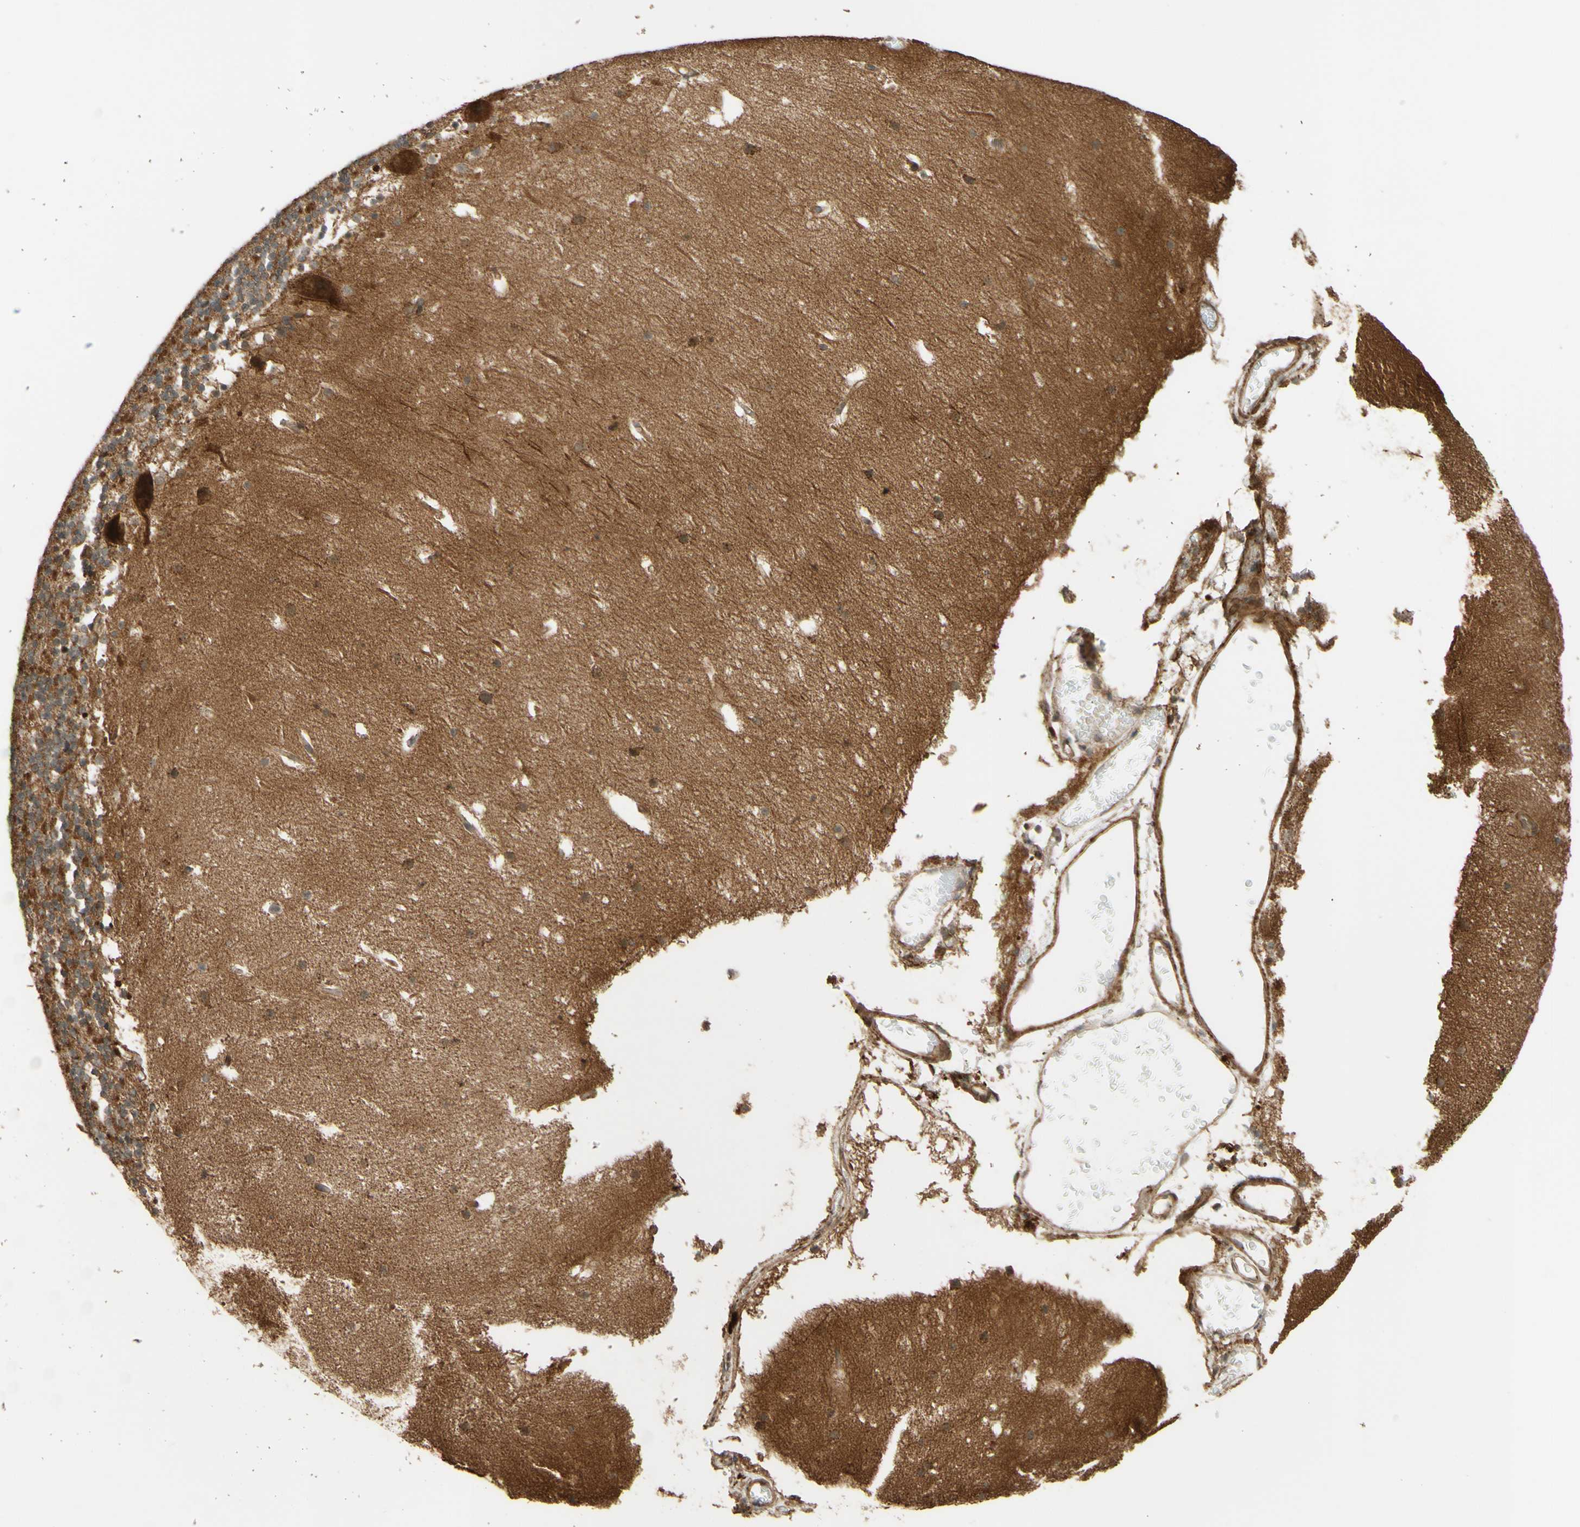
{"staining": {"intensity": "strong", "quantity": "<25%", "location": "cytoplasmic/membranous,nuclear"}, "tissue": "cerebellum", "cell_type": "Cells in granular layer", "image_type": "normal", "snomed": [{"axis": "morphology", "description": "Normal tissue, NOS"}, {"axis": "topography", "description": "Cerebellum"}], "caption": "Strong cytoplasmic/membranous,nuclear protein expression is seen in approximately <25% of cells in granular layer in cerebellum. The staining was performed using DAB (3,3'-diaminobenzidine) to visualize the protein expression in brown, while the nuclei were stained in blue with hematoxylin (Magnification: 20x).", "gene": "RNF19A", "patient": {"sex": "male", "age": 45}}